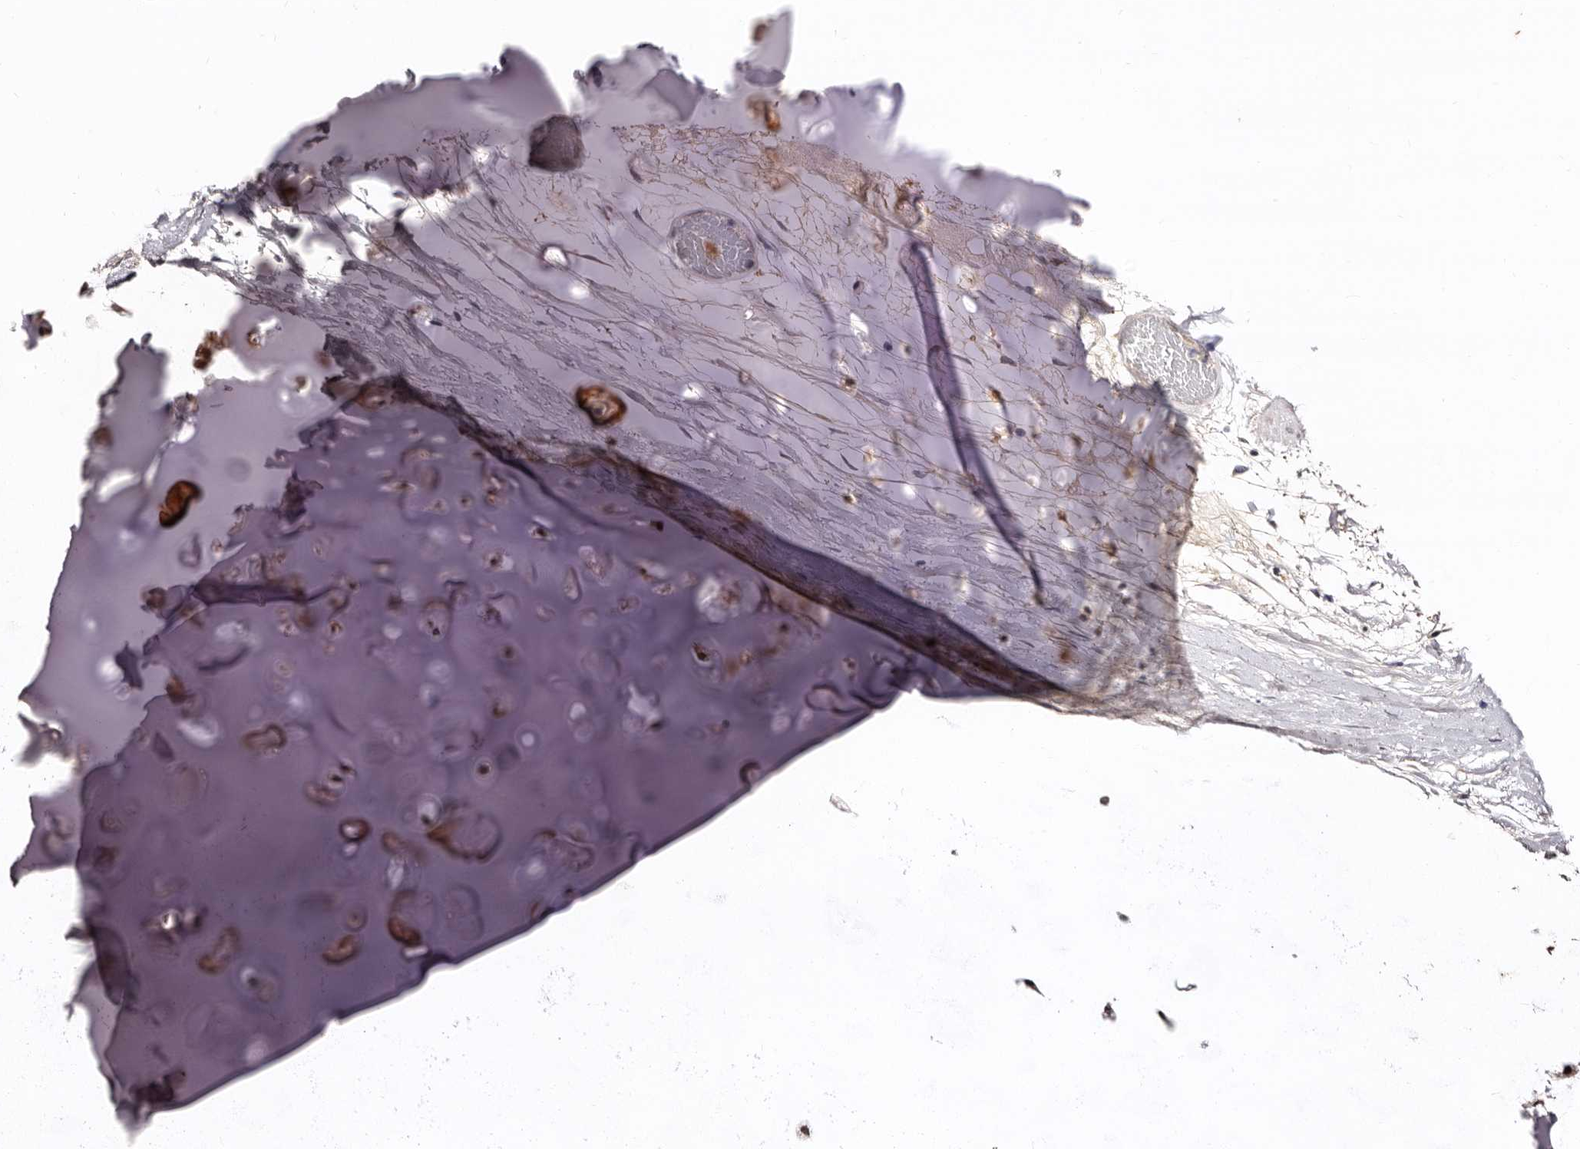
{"staining": {"intensity": "moderate", "quantity": ">75%", "location": "cytoplasmic/membranous"}, "tissue": "soft tissue", "cell_type": "Chondrocytes", "image_type": "normal", "snomed": [{"axis": "morphology", "description": "Normal tissue, NOS"}, {"axis": "topography", "description": "Bronchus"}], "caption": "Human soft tissue stained with a brown dye shows moderate cytoplasmic/membranous positive staining in approximately >75% of chondrocytes.", "gene": "CDCA8", "patient": {"sex": "male", "age": 66}}